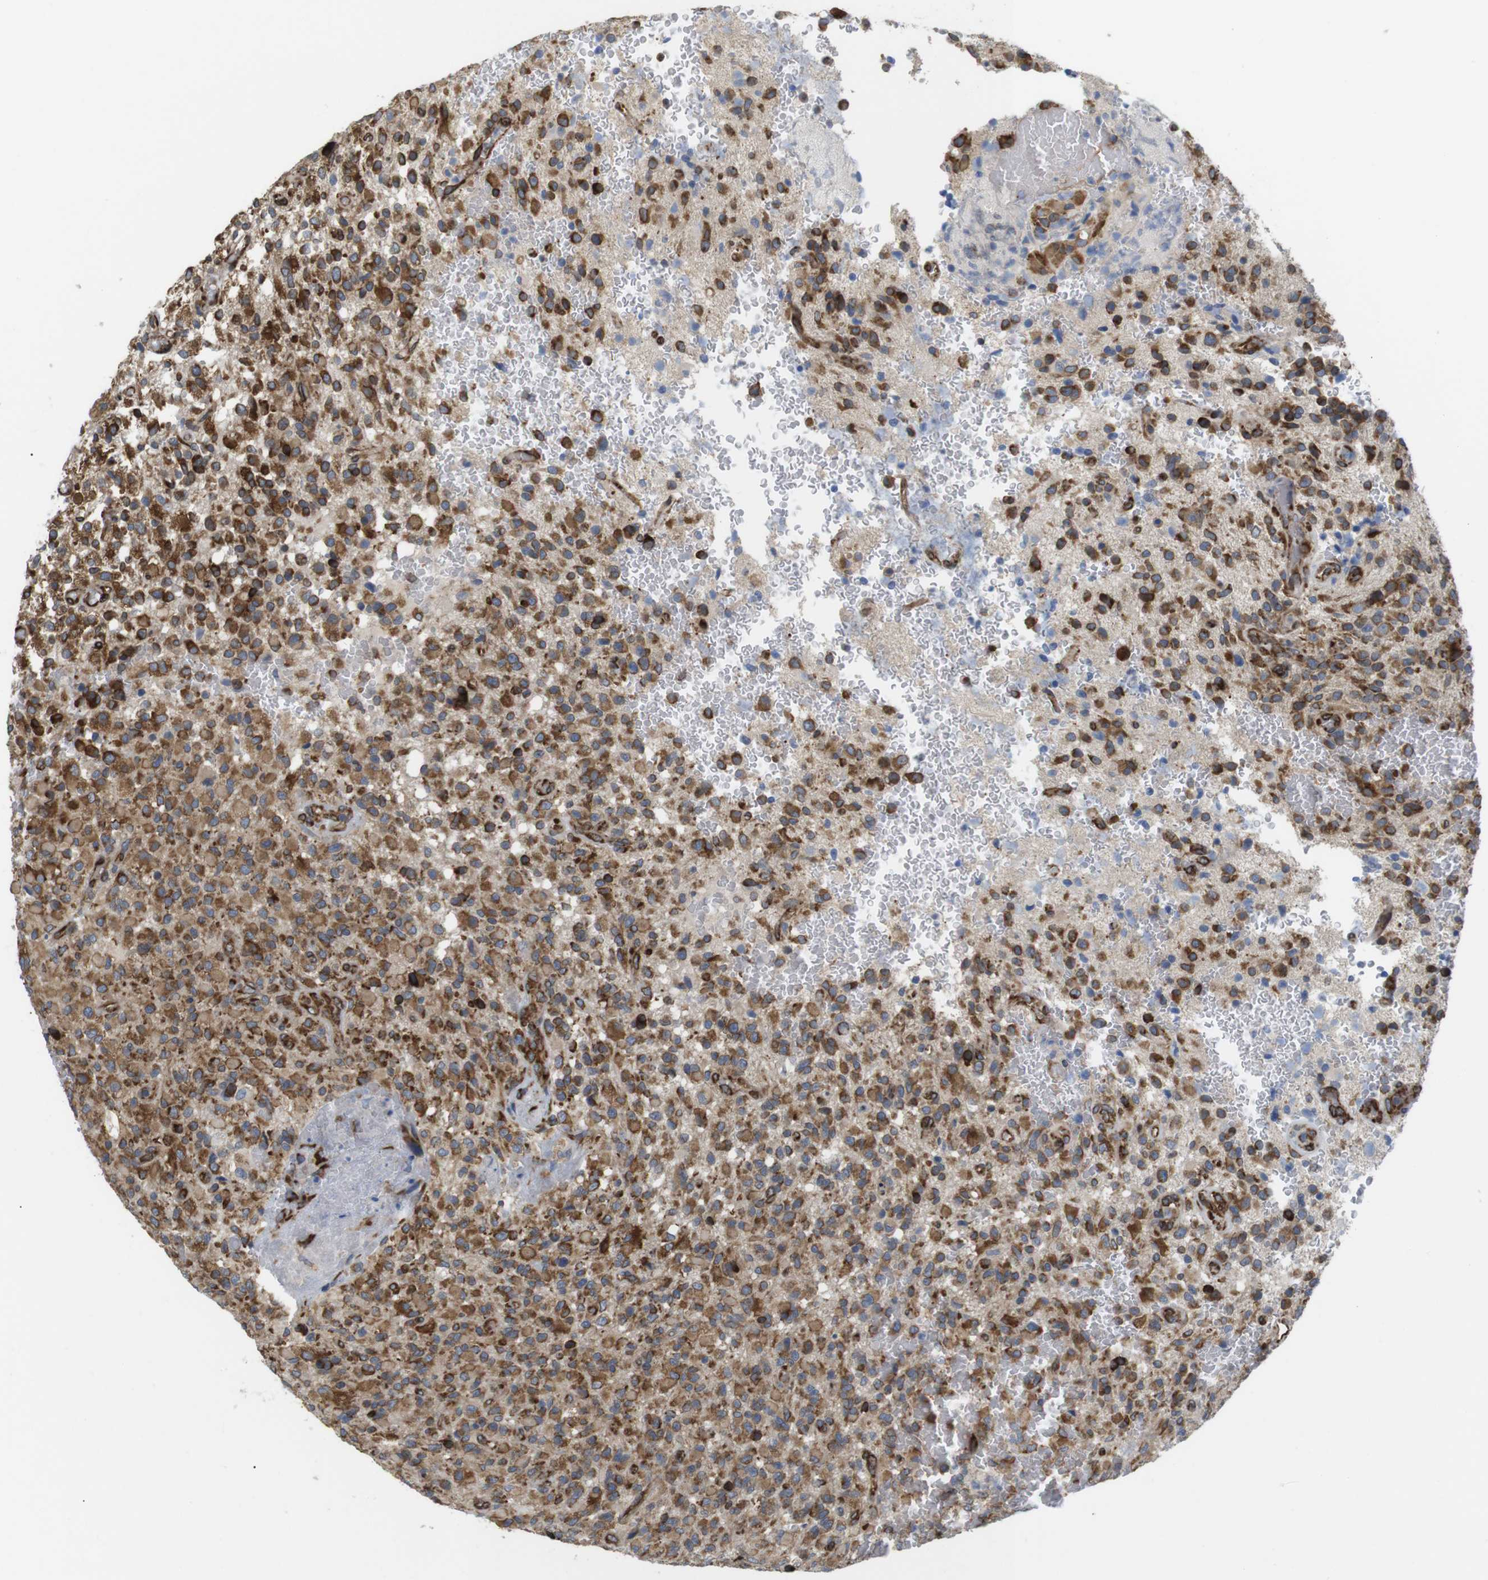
{"staining": {"intensity": "moderate", "quantity": ">75%", "location": "cytoplasmic/membranous"}, "tissue": "glioma", "cell_type": "Tumor cells", "image_type": "cancer", "snomed": [{"axis": "morphology", "description": "Glioma, malignant, High grade"}, {"axis": "topography", "description": "Brain"}], "caption": "High-power microscopy captured an immunohistochemistry (IHC) micrograph of malignant high-grade glioma, revealing moderate cytoplasmic/membranous expression in about >75% of tumor cells.", "gene": "PCNX2", "patient": {"sex": "male", "age": 71}}